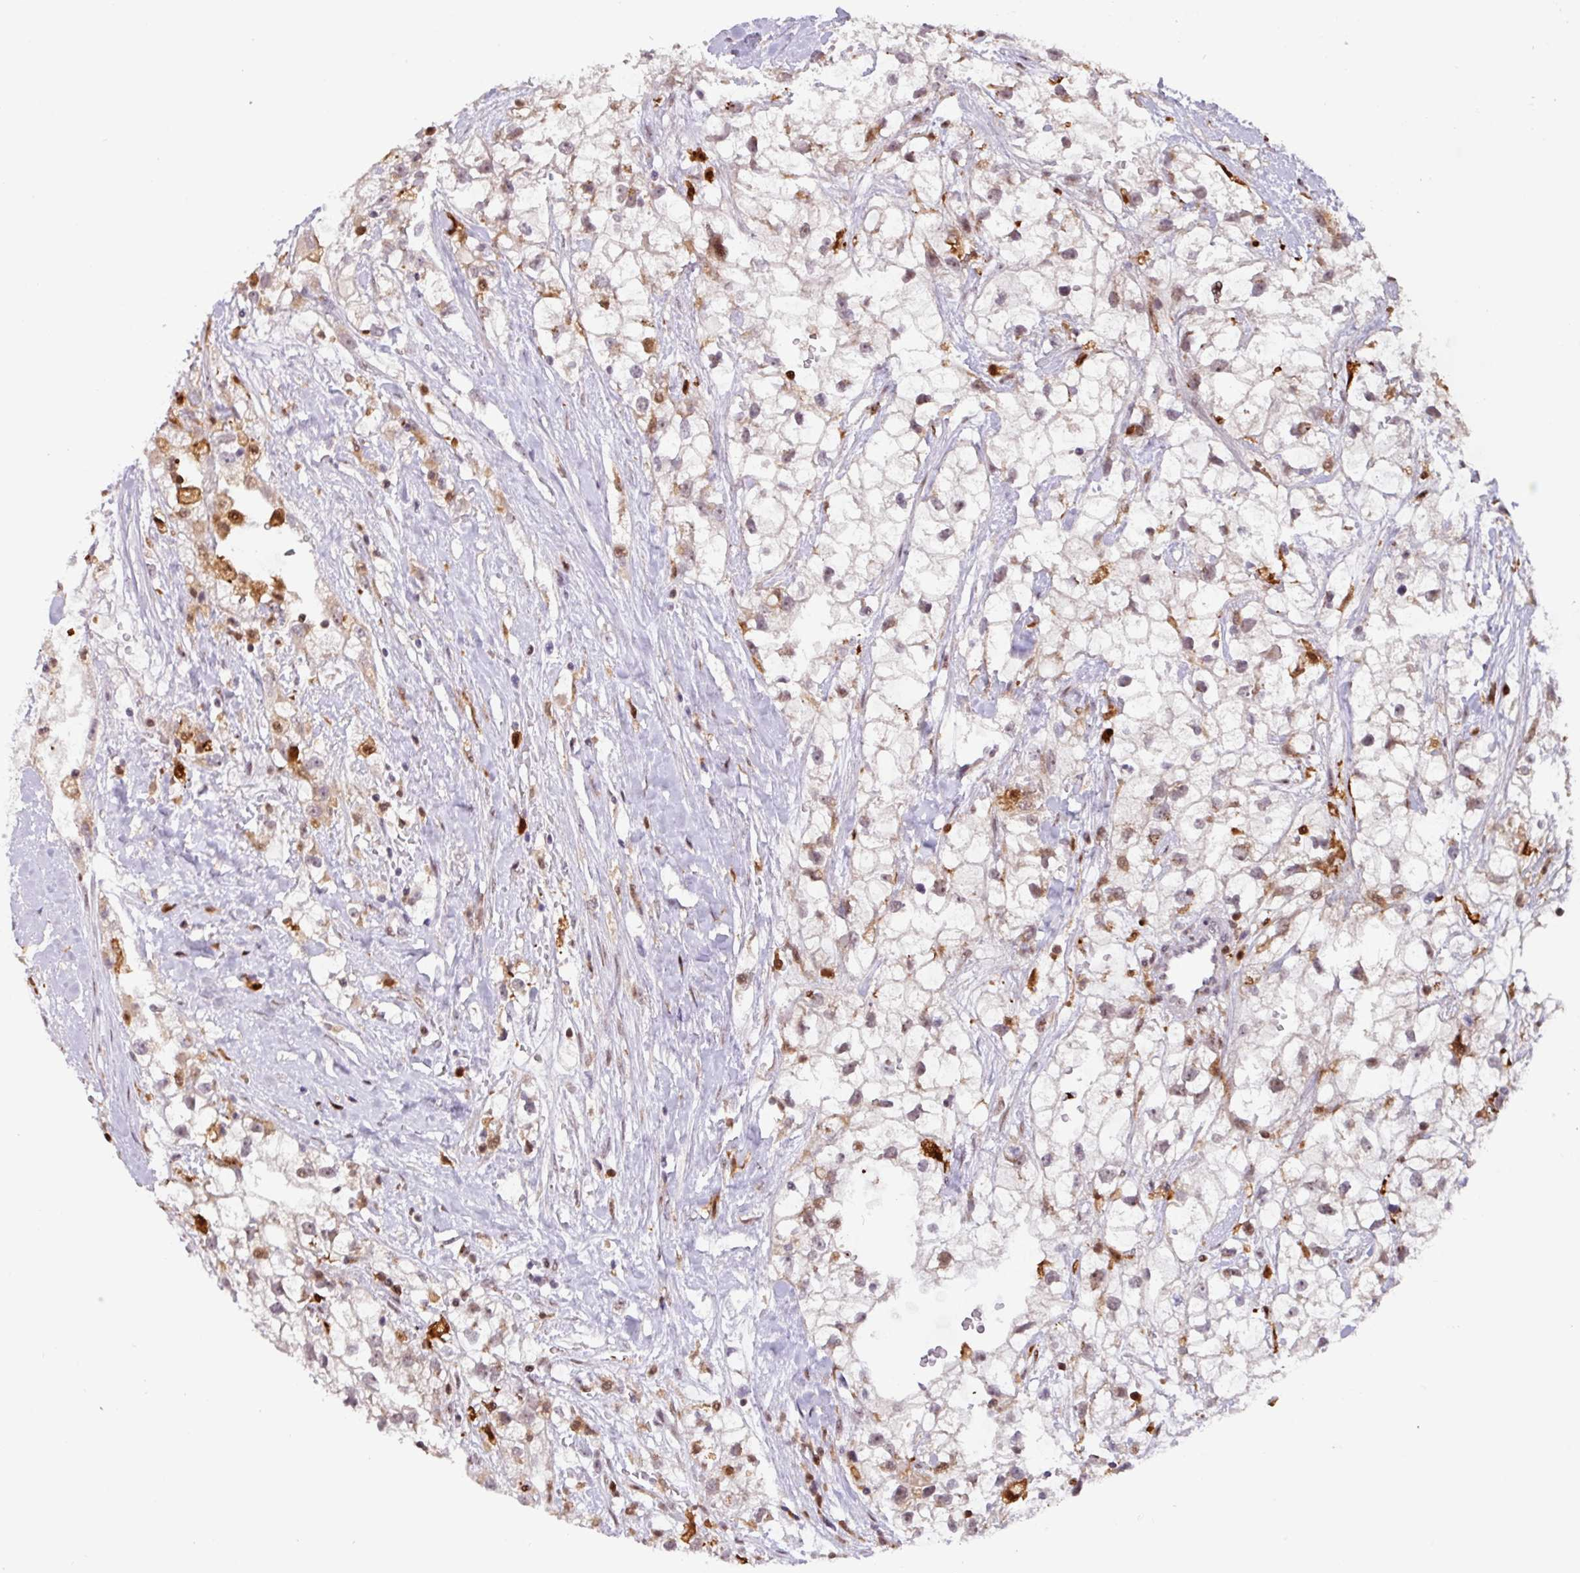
{"staining": {"intensity": "weak", "quantity": "25%-75%", "location": "nuclear"}, "tissue": "renal cancer", "cell_type": "Tumor cells", "image_type": "cancer", "snomed": [{"axis": "morphology", "description": "Adenocarcinoma, NOS"}, {"axis": "topography", "description": "Kidney"}], "caption": "Immunohistochemistry (IHC) (DAB (3,3'-diaminobenzidine)) staining of adenocarcinoma (renal) displays weak nuclear protein staining in approximately 25%-75% of tumor cells.", "gene": "BRD3", "patient": {"sex": "male", "age": 59}}